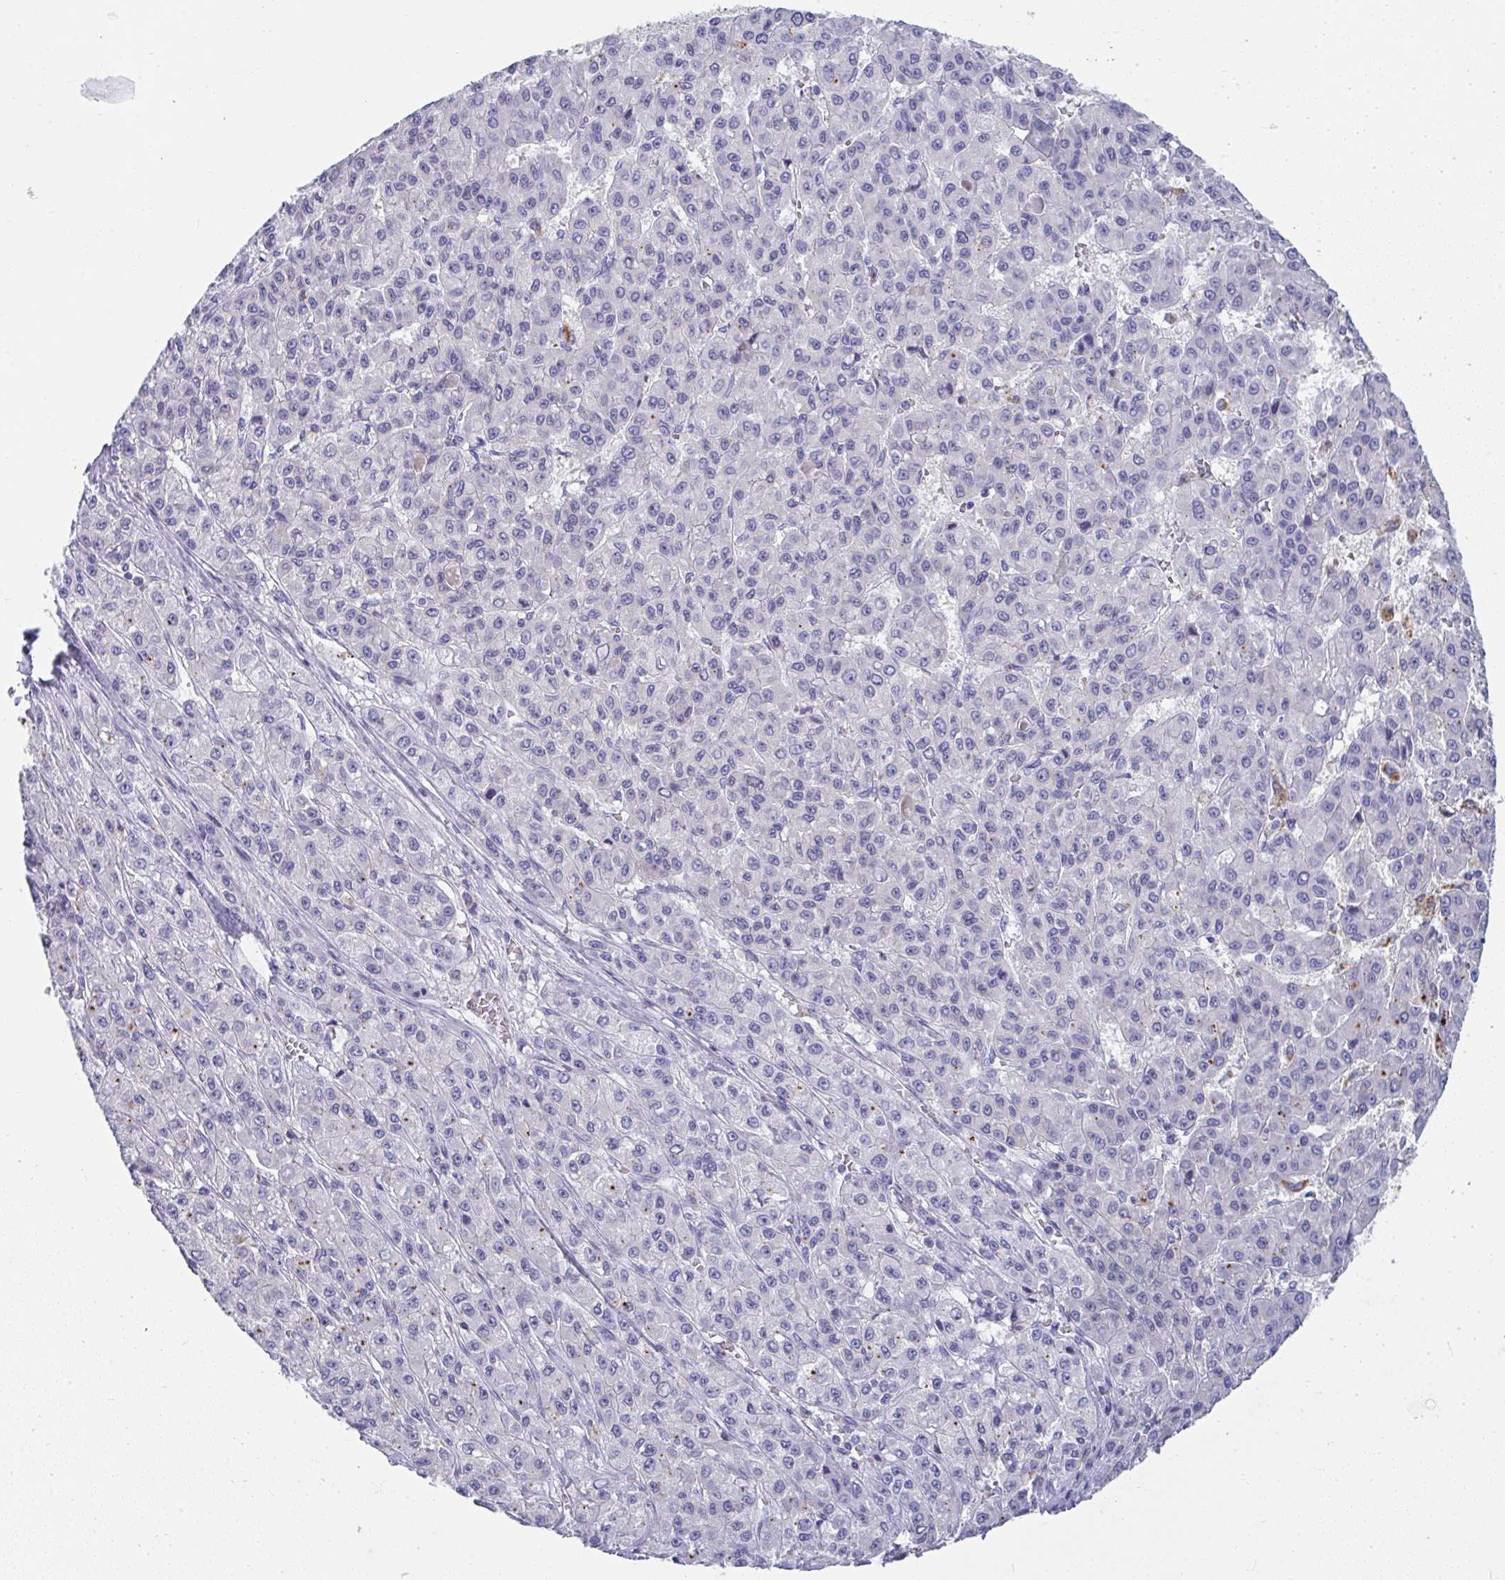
{"staining": {"intensity": "negative", "quantity": "none", "location": "none"}, "tissue": "liver cancer", "cell_type": "Tumor cells", "image_type": "cancer", "snomed": [{"axis": "morphology", "description": "Carcinoma, Hepatocellular, NOS"}, {"axis": "topography", "description": "Liver"}], "caption": "Tumor cells show no significant expression in liver cancer (hepatocellular carcinoma).", "gene": "MGAM2", "patient": {"sex": "male", "age": 70}}